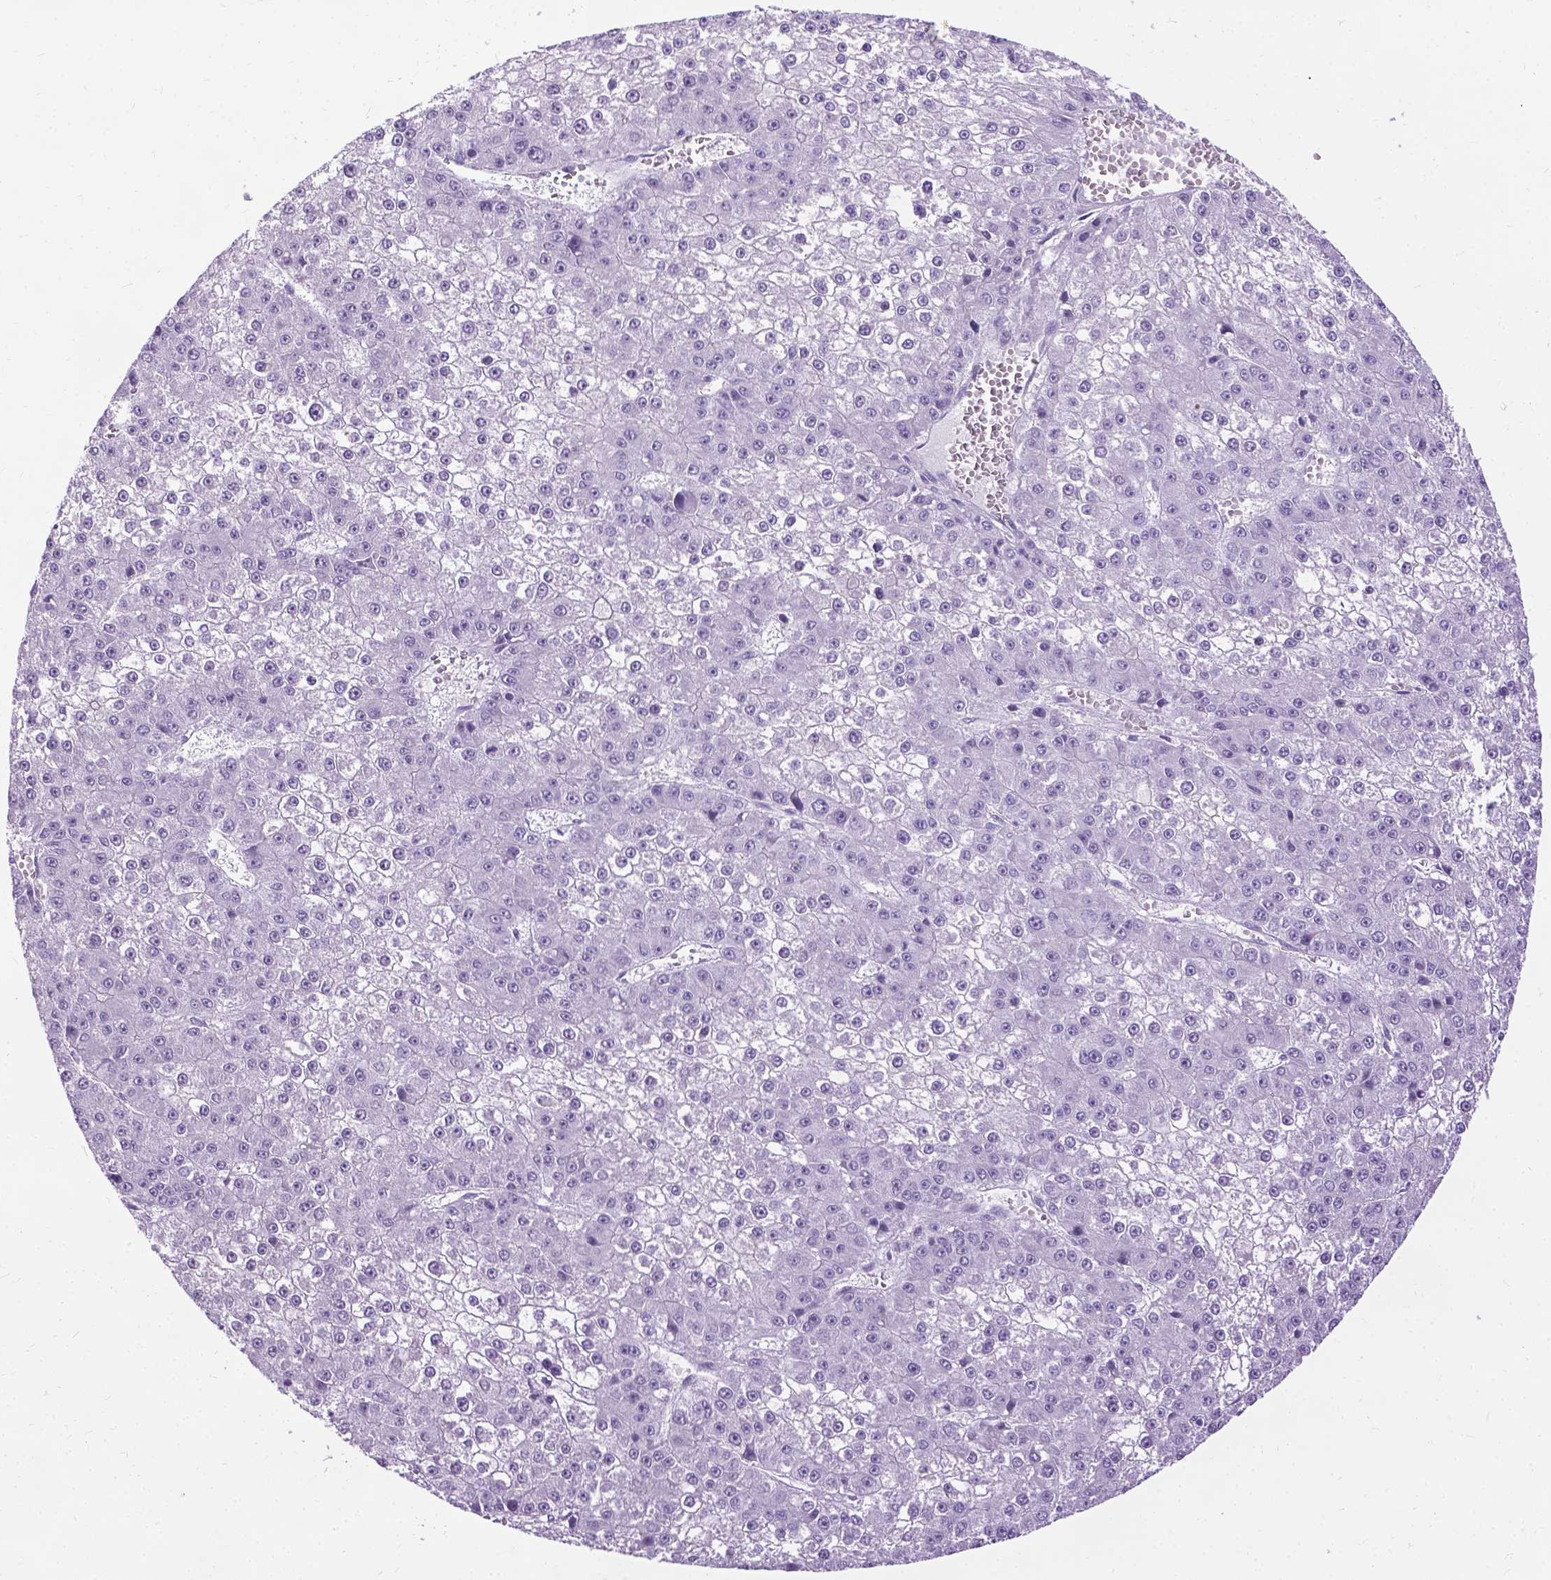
{"staining": {"intensity": "negative", "quantity": "none", "location": "none"}, "tissue": "liver cancer", "cell_type": "Tumor cells", "image_type": "cancer", "snomed": [{"axis": "morphology", "description": "Carcinoma, Hepatocellular, NOS"}, {"axis": "topography", "description": "Liver"}], "caption": "DAB immunohistochemical staining of human liver cancer shows no significant expression in tumor cells.", "gene": "PROB1", "patient": {"sex": "female", "age": 73}}